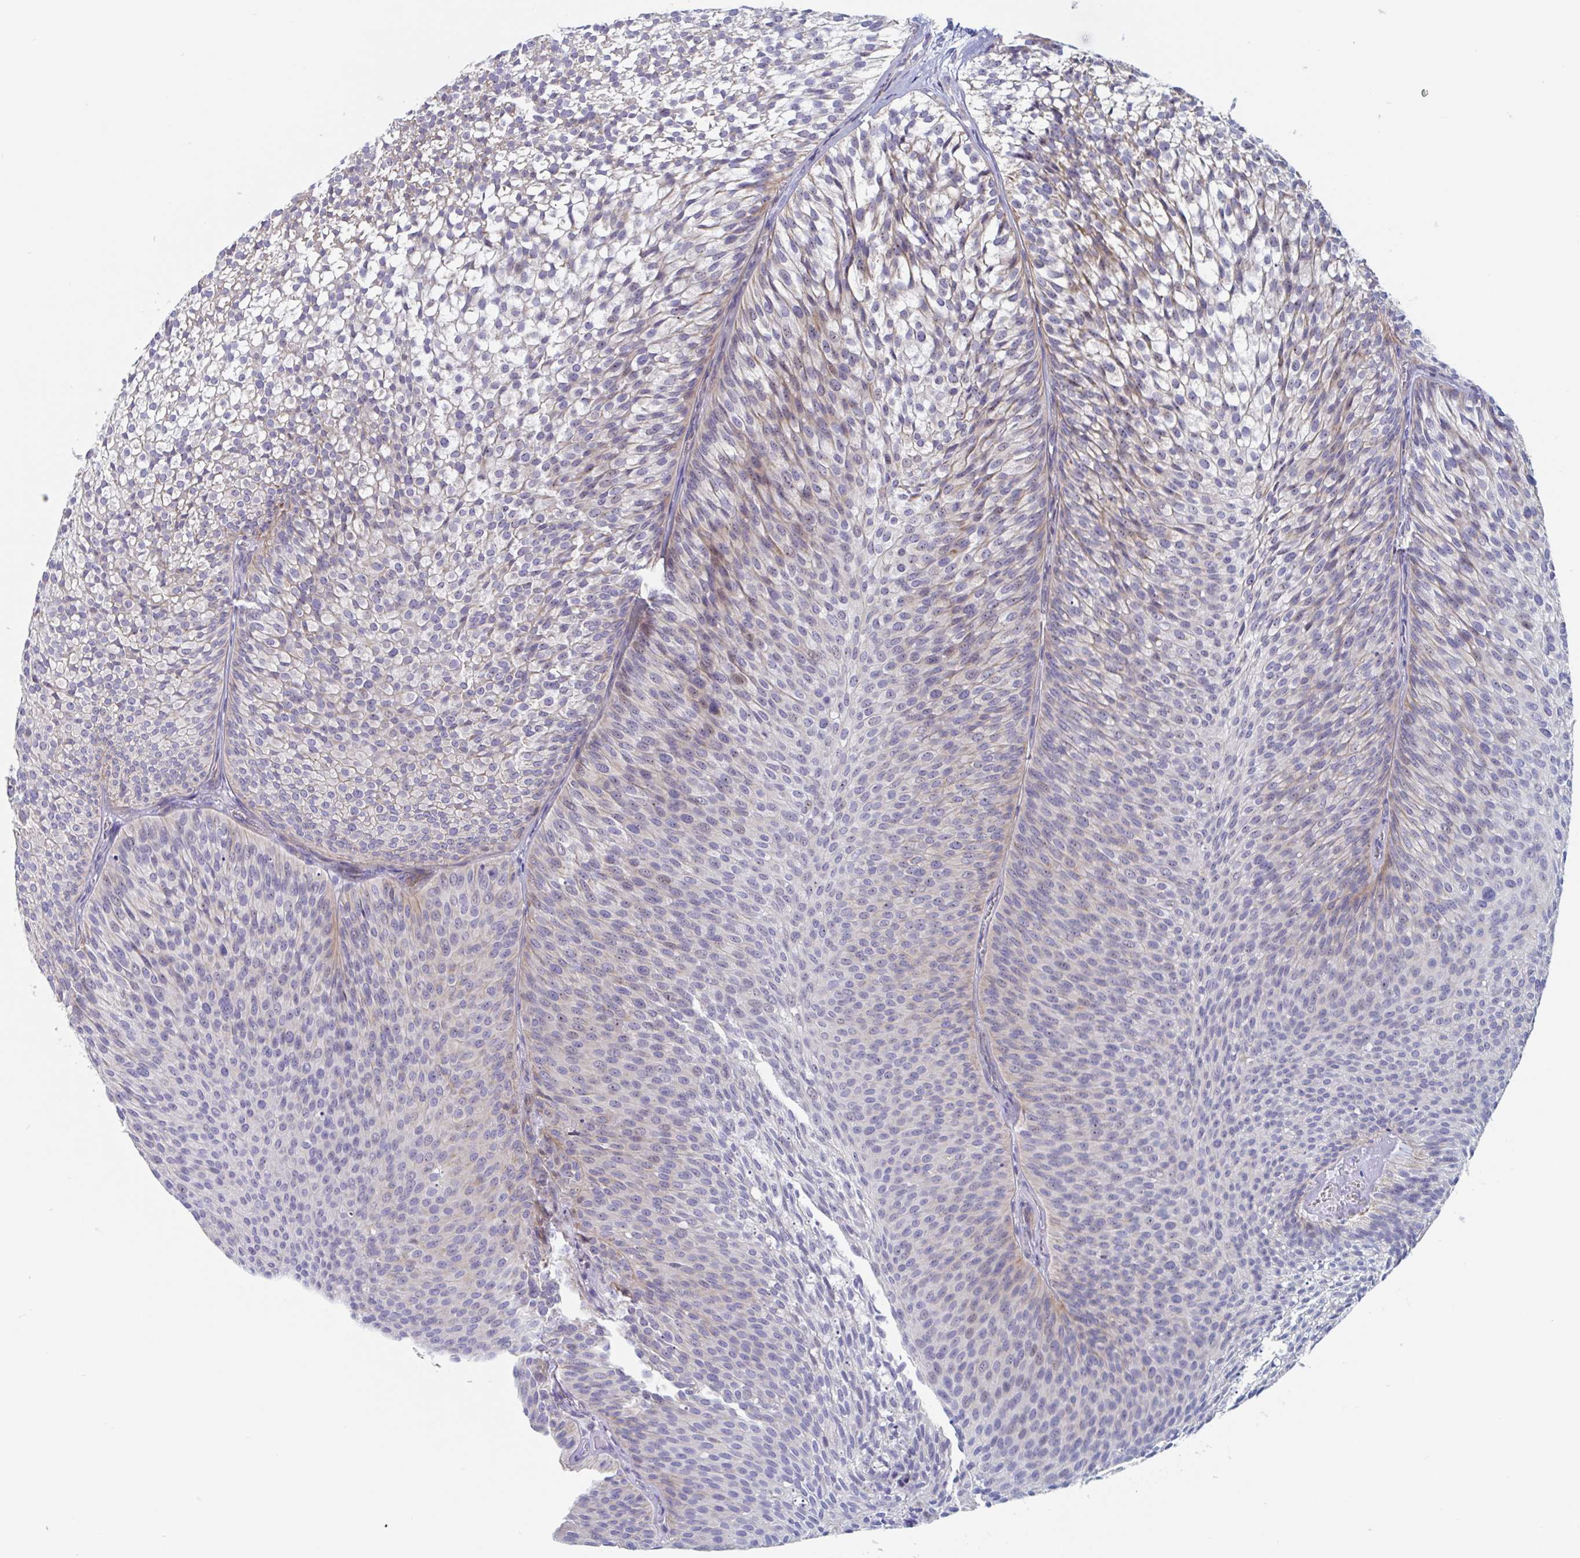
{"staining": {"intensity": "weak", "quantity": "<25%", "location": "cytoplasmic/membranous"}, "tissue": "urothelial cancer", "cell_type": "Tumor cells", "image_type": "cancer", "snomed": [{"axis": "morphology", "description": "Urothelial carcinoma, Low grade"}, {"axis": "topography", "description": "Urinary bladder"}], "caption": "Tumor cells show no significant staining in urothelial cancer. (DAB (3,3'-diaminobenzidine) immunohistochemistry (IHC), high magnification).", "gene": "MRPL53", "patient": {"sex": "male", "age": 91}}